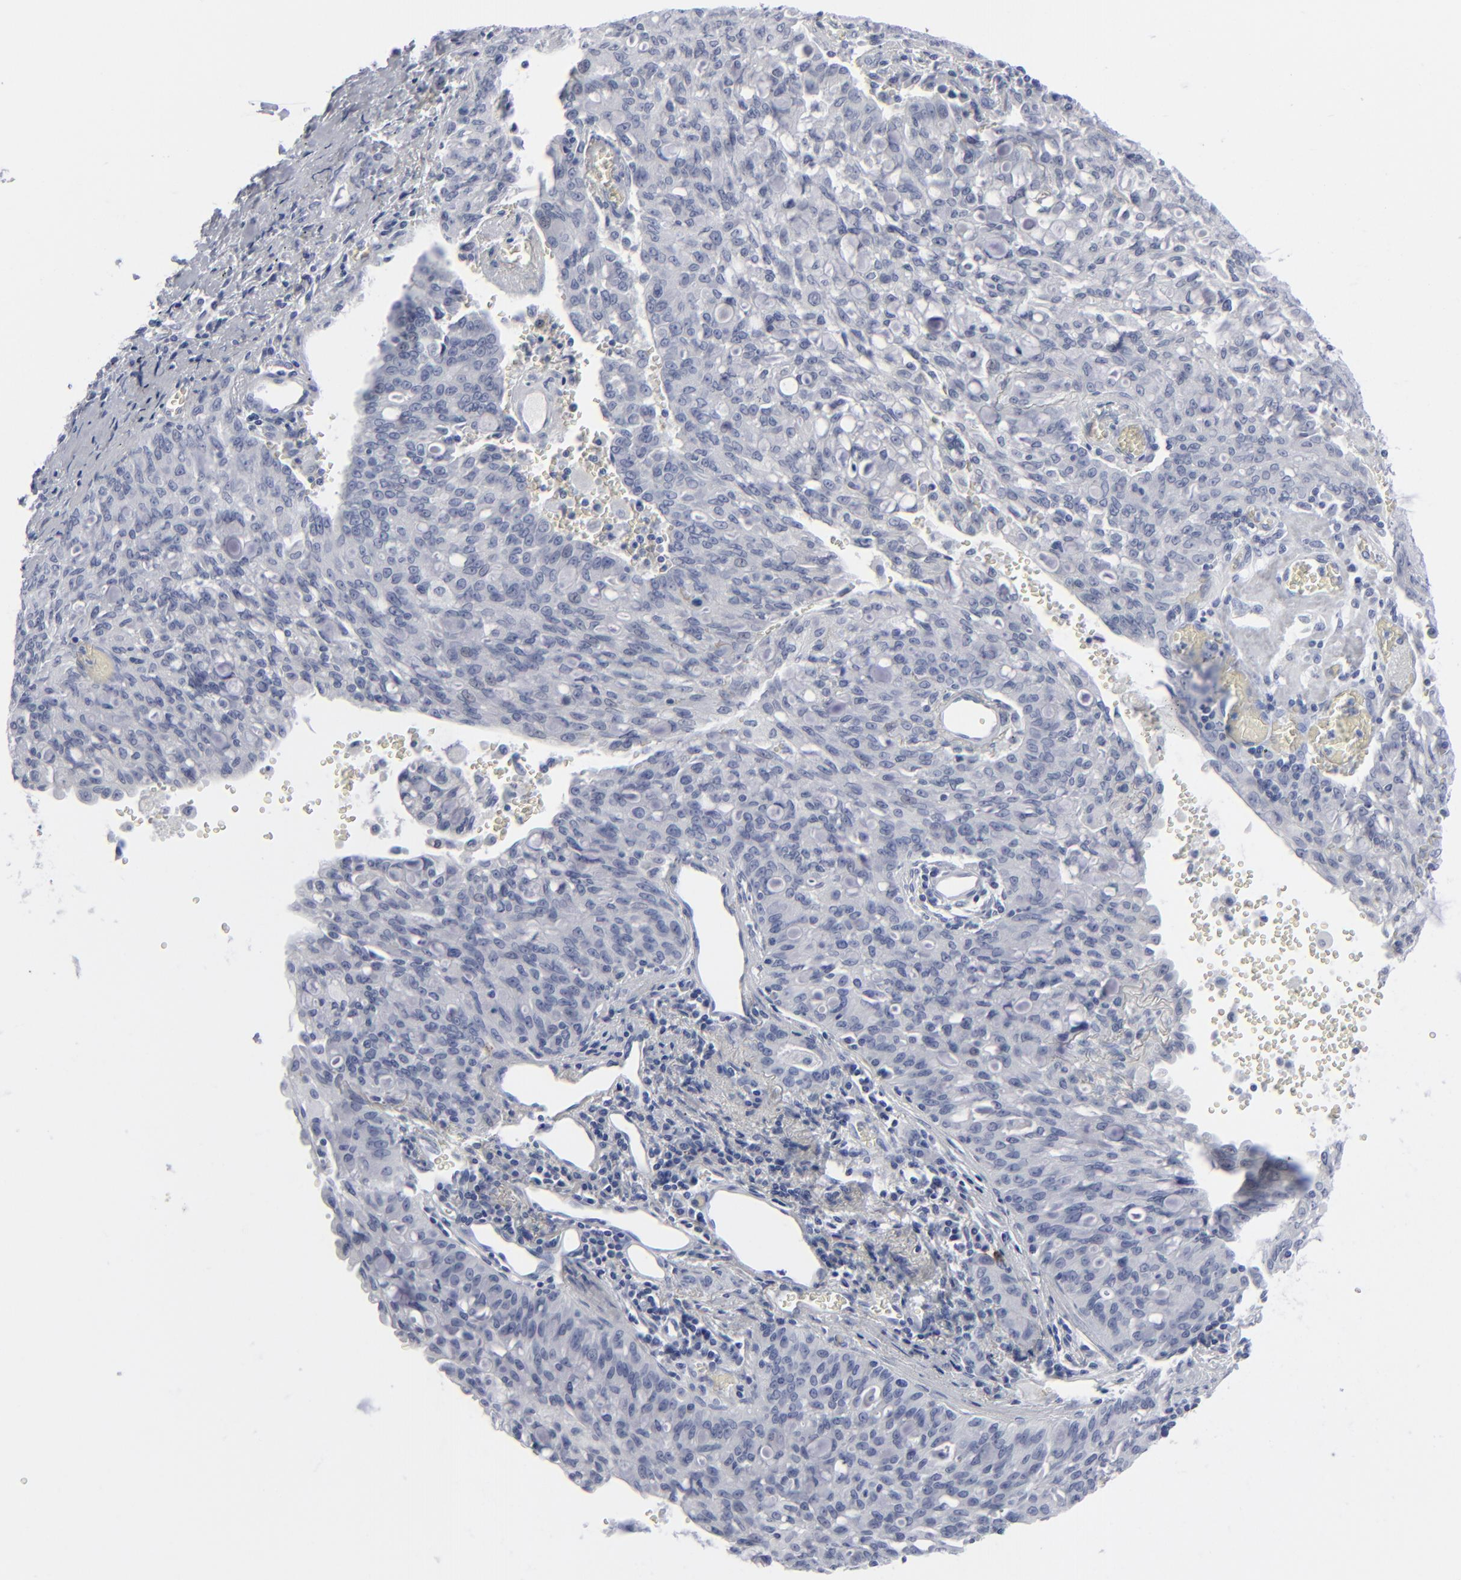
{"staining": {"intensity": "negative", "quantity": "none", "location": "none"}, "tissue": "lung cancer", "cell_type": "Tumor cells", "image_type": "cancer", "snomed": [{"axis": "morphology", "description": "Adenocarcinoma, NOS"}, {"axis": "topography", "description": "Lung"}], "caption": "The micrograph exhibits no significant expression in tumor cells of adenocarcinoma (lung).", "gene": "MSLN", "patient": {"sex": "female", "age": 44}}